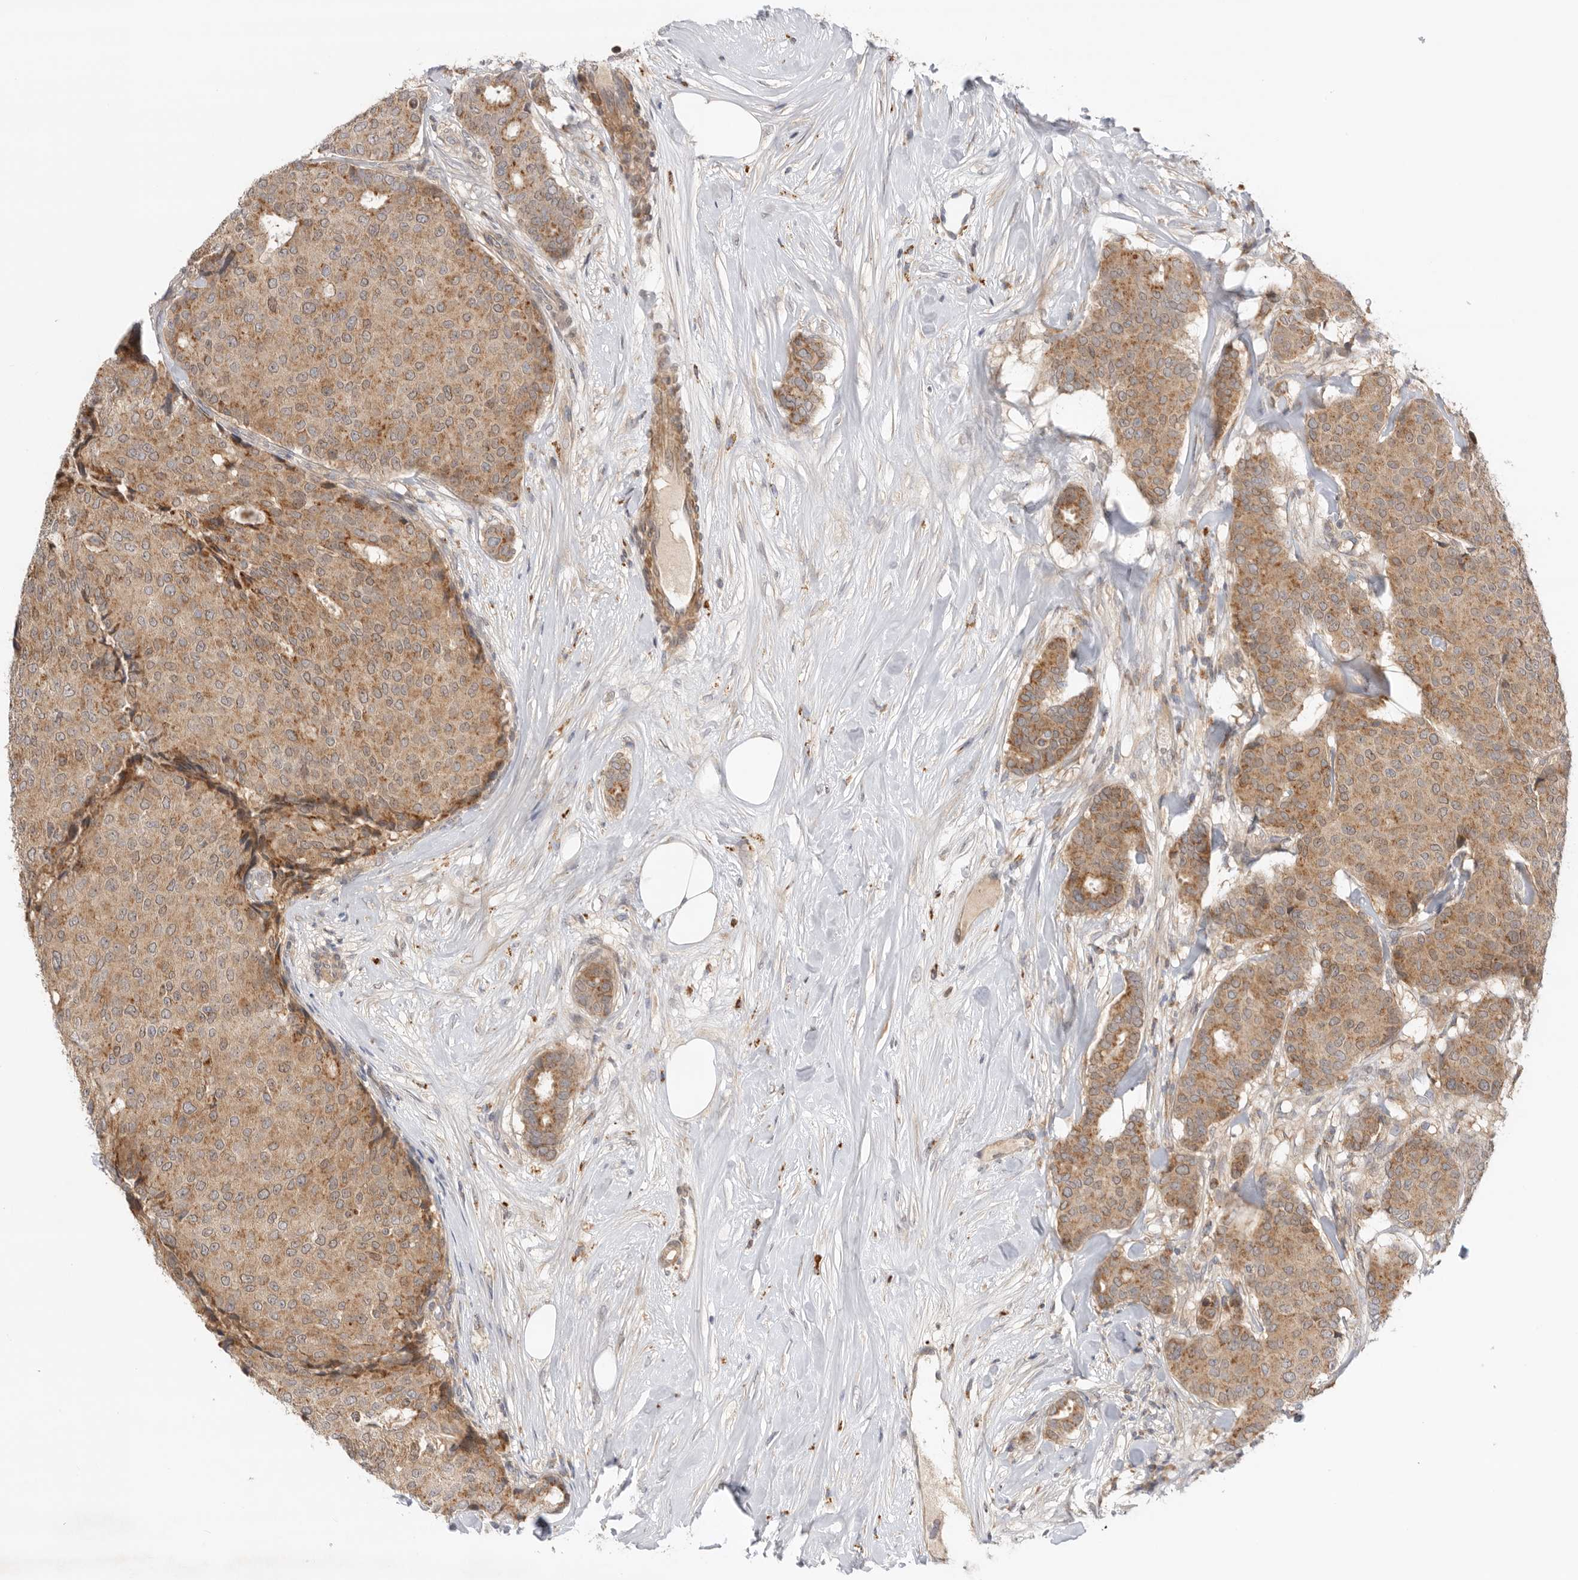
{"staining": {"intensity": "moderate", "quantity": ">75%", "location": "cytoplasmic/membranous"}, "tissue": "breast cancer", "cell_type": "Tumor cells", "image_type": "cancer", "snomed": [{"axis": "morphology", "description": "Duct carcinoma"}, {"axis": "topography", "description": "Breast"}], "caption": "Moderate cytoplasmic/membranous protein staining is seen in approximately >75% of tumor cells in breast cancer (intraductal carcinoma). Nuclei are stained in blue.", "gene": "GNE", "patient": {"sex": "female", "age": 75}}